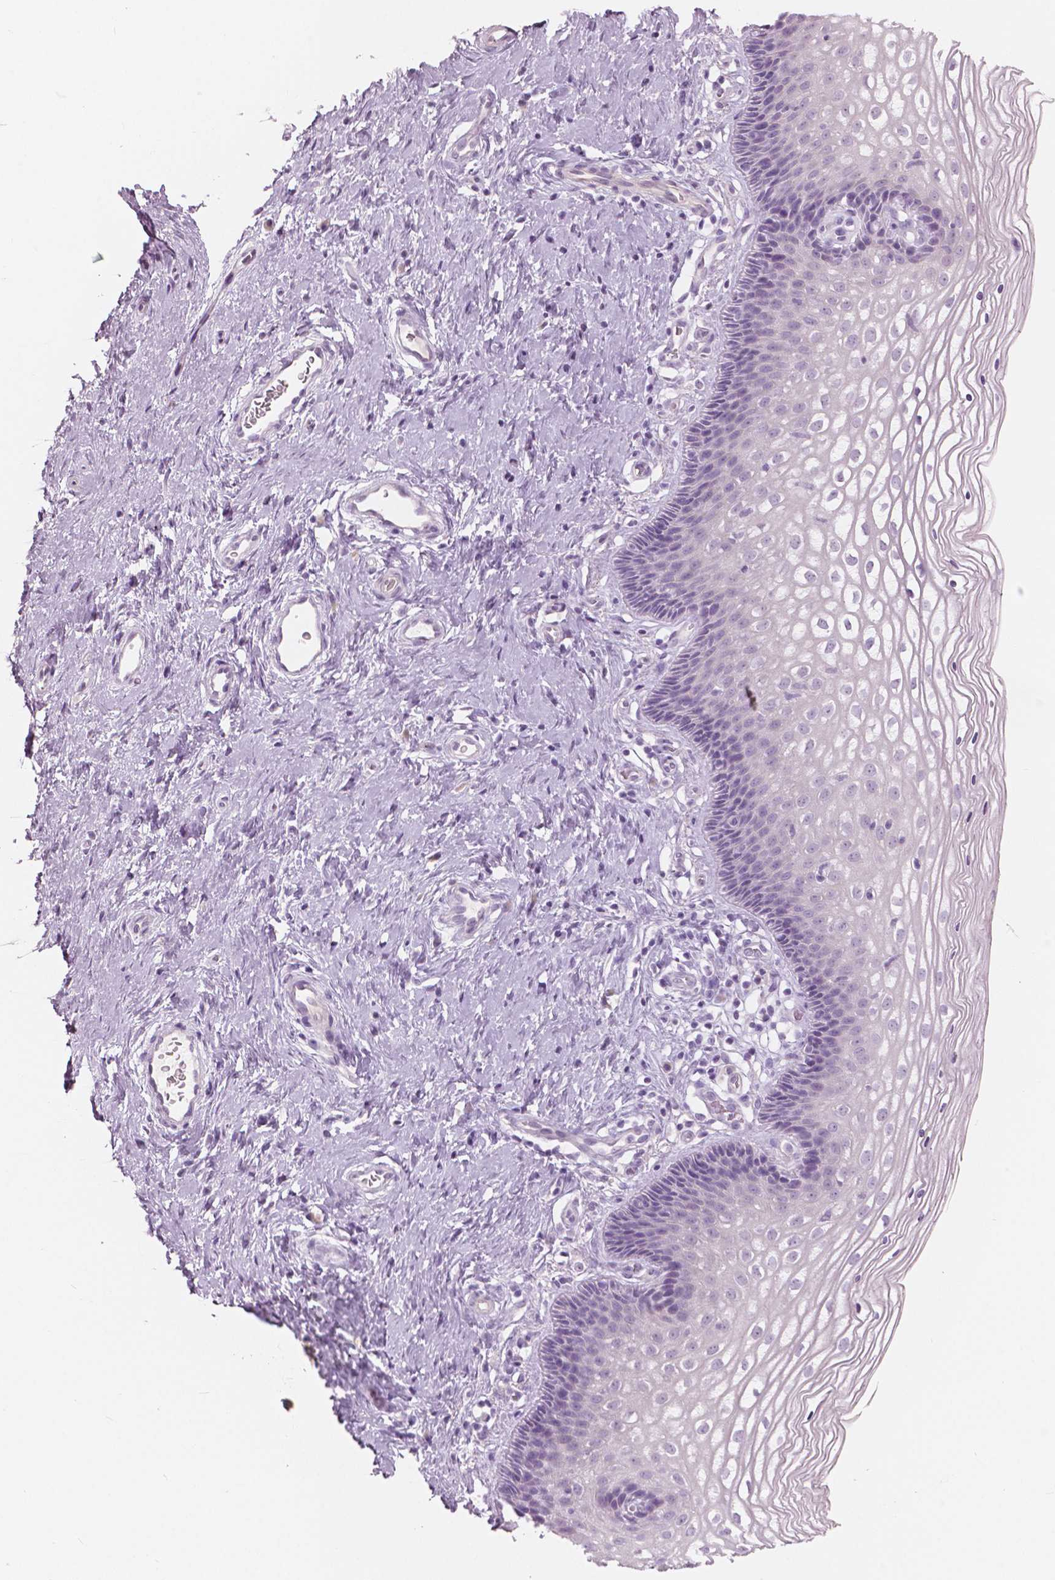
{"staining": {"intensity": "negative", "quantity": "none", "location": "none"}, "tissue": "cervix", "cell_type": "Glandular cells", "image_type": "normal", "snomed": [{"axis": "morphology", "description": "Normal tissue, NOS"}, {"axis": "topography", "description": "Cervix"}], "caption": "This histopathology image is of benign cervix stained with immunohistochemistry (IHC) to label a protein in brown with the nuclei are counter-stained blue. There is no positivity in glandular cells. (IHC, brightfield microscopy, high magnification).", "gene": "A4GNT", "patient": {"sex": "female", "age": 34}}